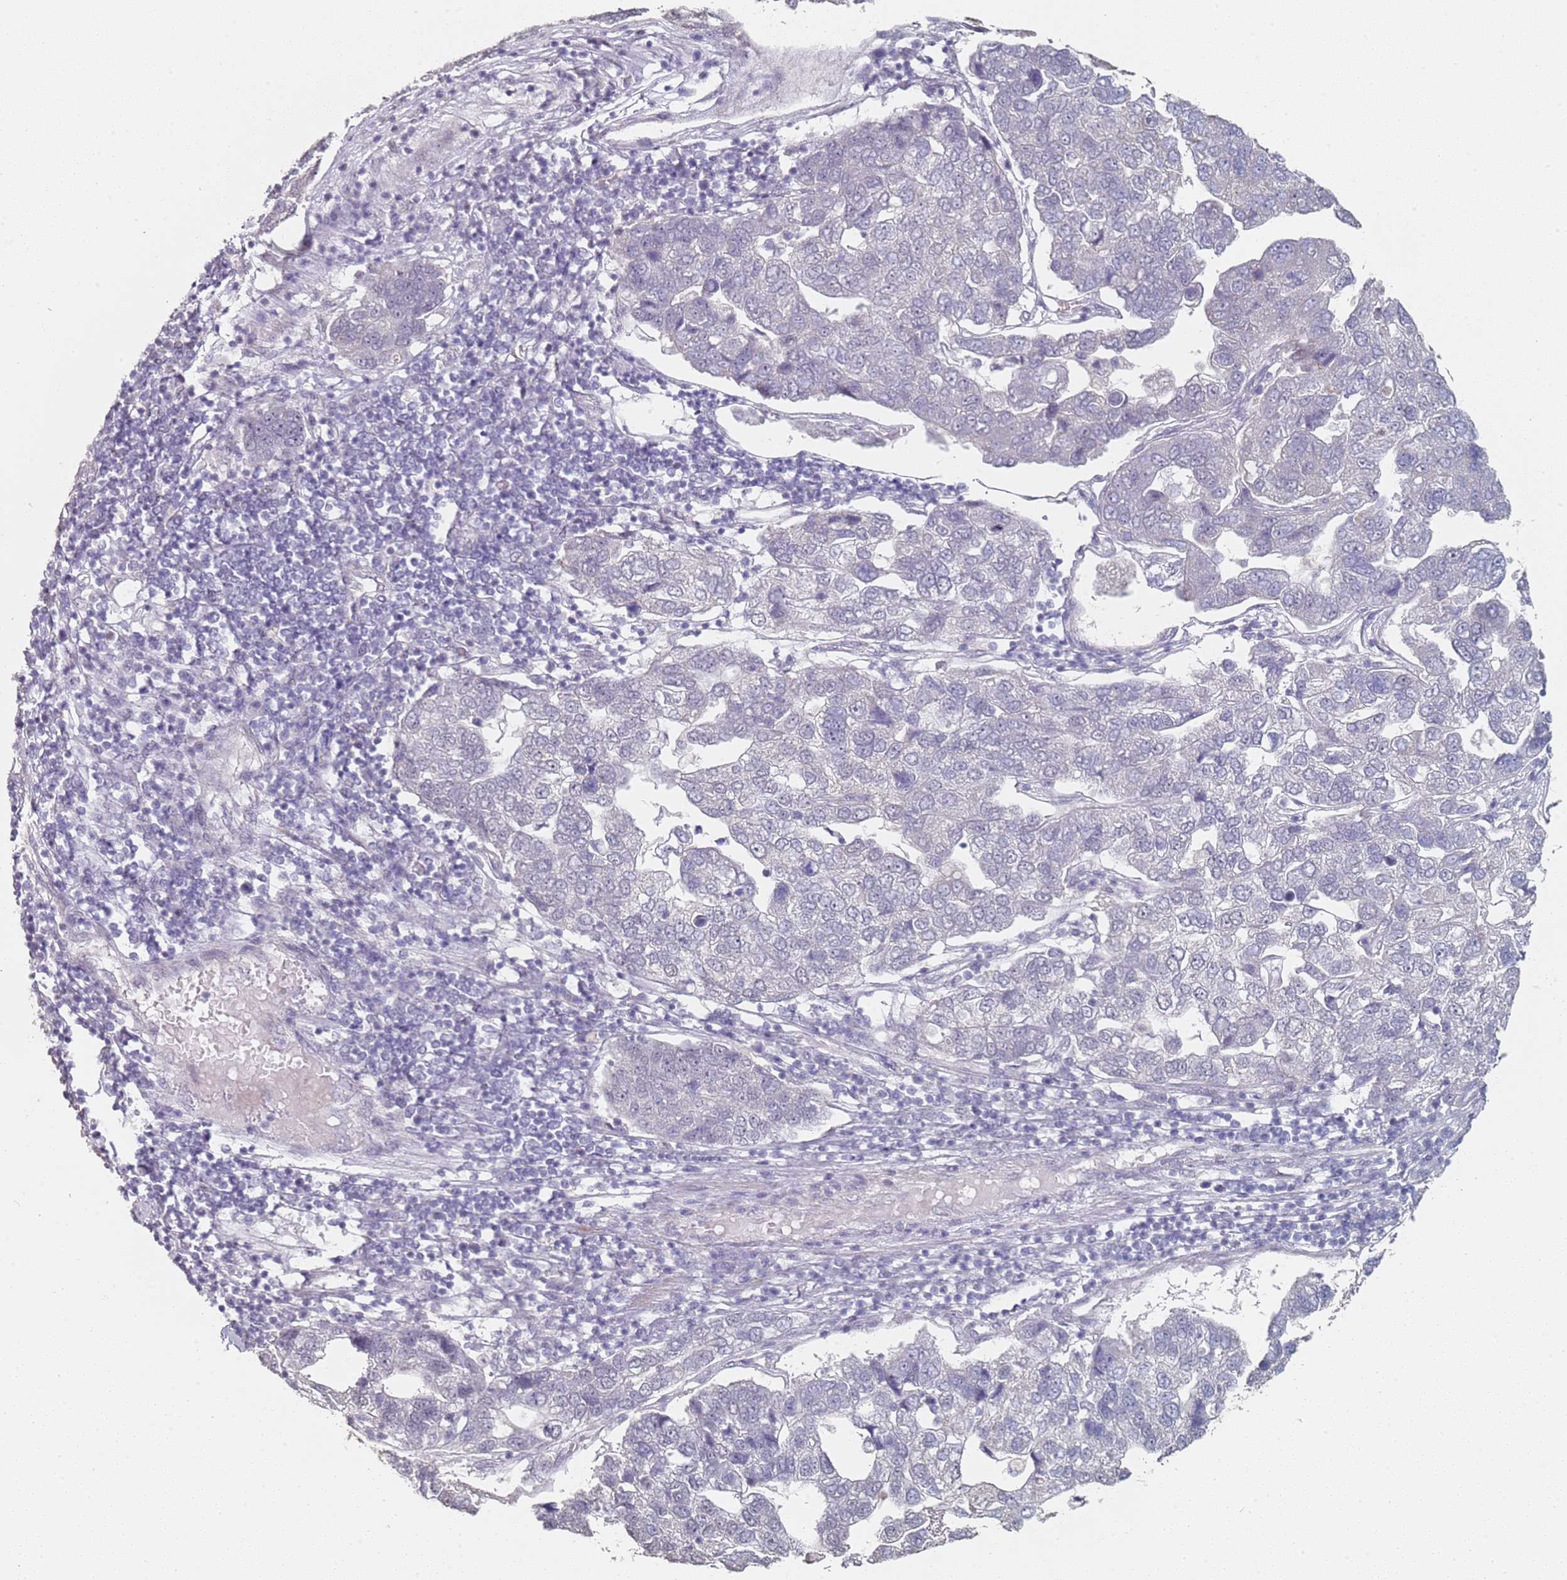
{"staining": {"intensity": "negative", "quantity": "none", "location": "none"}, "tissue": "pancreatic cancer", "cell_type": "Tumor cells", "image_type": "cancer", "snomed": [{"axis": "morphology", "description": "Adenocarcinoma, NOS"}, {"axis": "topography", "description": "Pancreas"}], "caption": "DAB (3,3'-diaminobenzidine) immunohistochemical staining of human pancreatic cancer shows no significant positivity in tumor cells.", "gene": "DNAH11", "patient": {"sex": "female", "age": 61}}